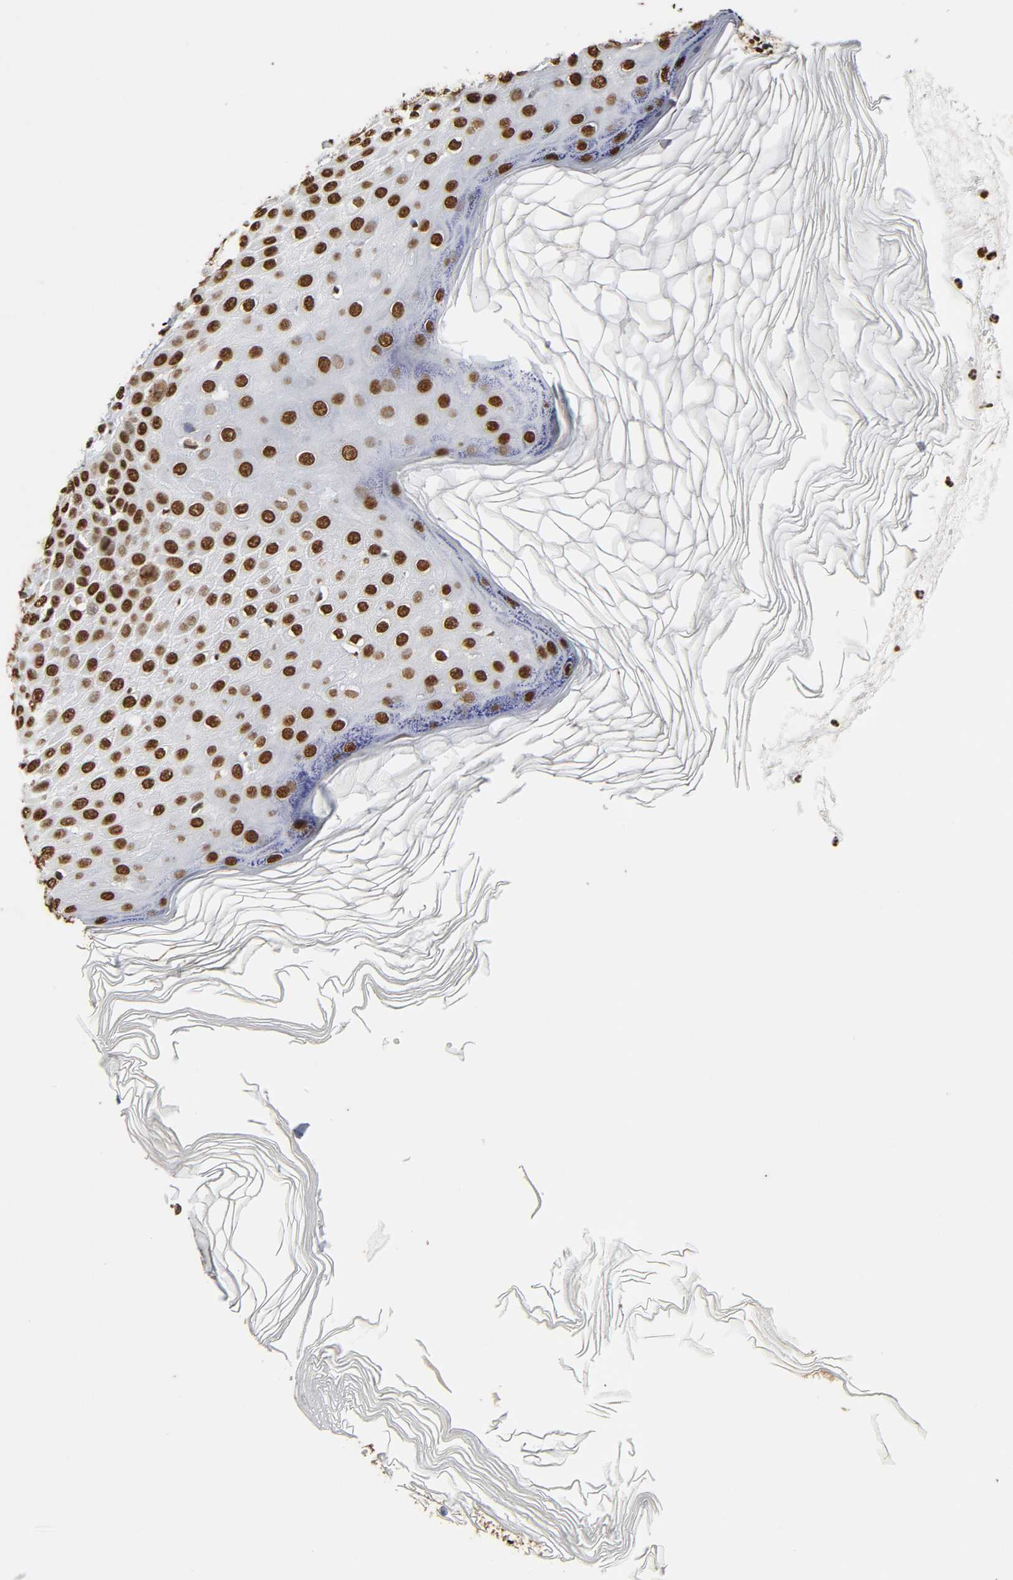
{"staining": {"intensity": "strong", "quantity": ">75%", "location": "nuclear"}, "tissue": "skin cancer", "cell_type": "Tumor cells", "image_type": "cancer", "snomed": [{"axis": "morphology", "description": "Squamous cell carcinoma, NOS"}, {"axis": "topography", "description": "Skin"}], "caption": "Immunohistochemical staining of human skin cancer shows high levels of strong nuclear expression in about >75% of tumor cells. (Stains: DAB in brown, nuclei in blue, Microscopy: brightfield microscopy at high magnification).", "gene": "HNRNPC", "patient": {"sex": "female", "age": 78}}